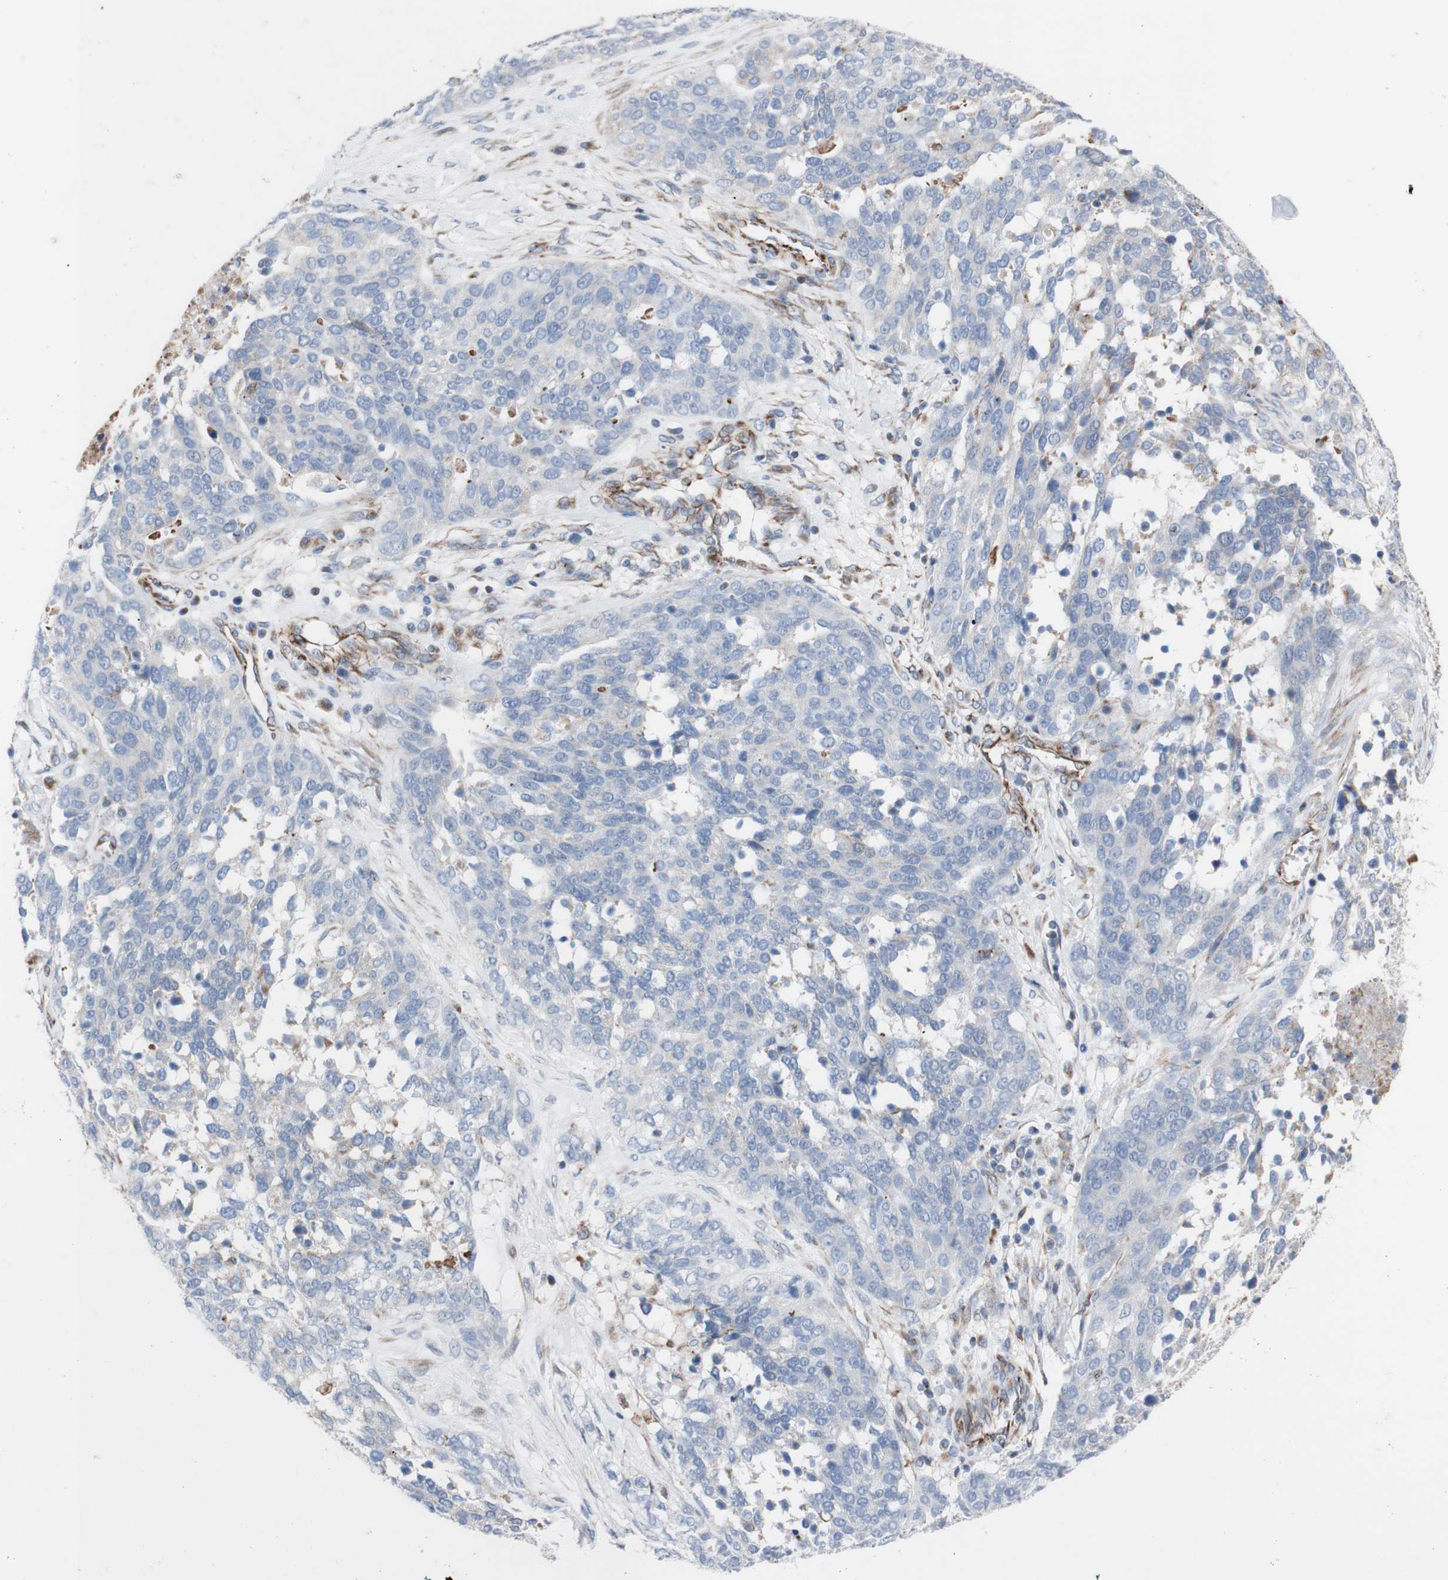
{"staining": {"intensity": "negative", "quantity": "none", "location": "none"}, "tissue": "ovarian cancer", "cell_type": "Tumor cells", "image_type": "cancer", "snomed": [{"axis": "morphology", "description": "Cystadenocarcinoma, serous, NOS"}, {"axis": "topography", "description": "Ovary"}], "caption": "Micrograph shows no significant protein staining in tumor cells of ovarian serous cystadenocarcinoma.", "gene": "AGPAT5", "patient": {"sex": "female", "age": 44}}